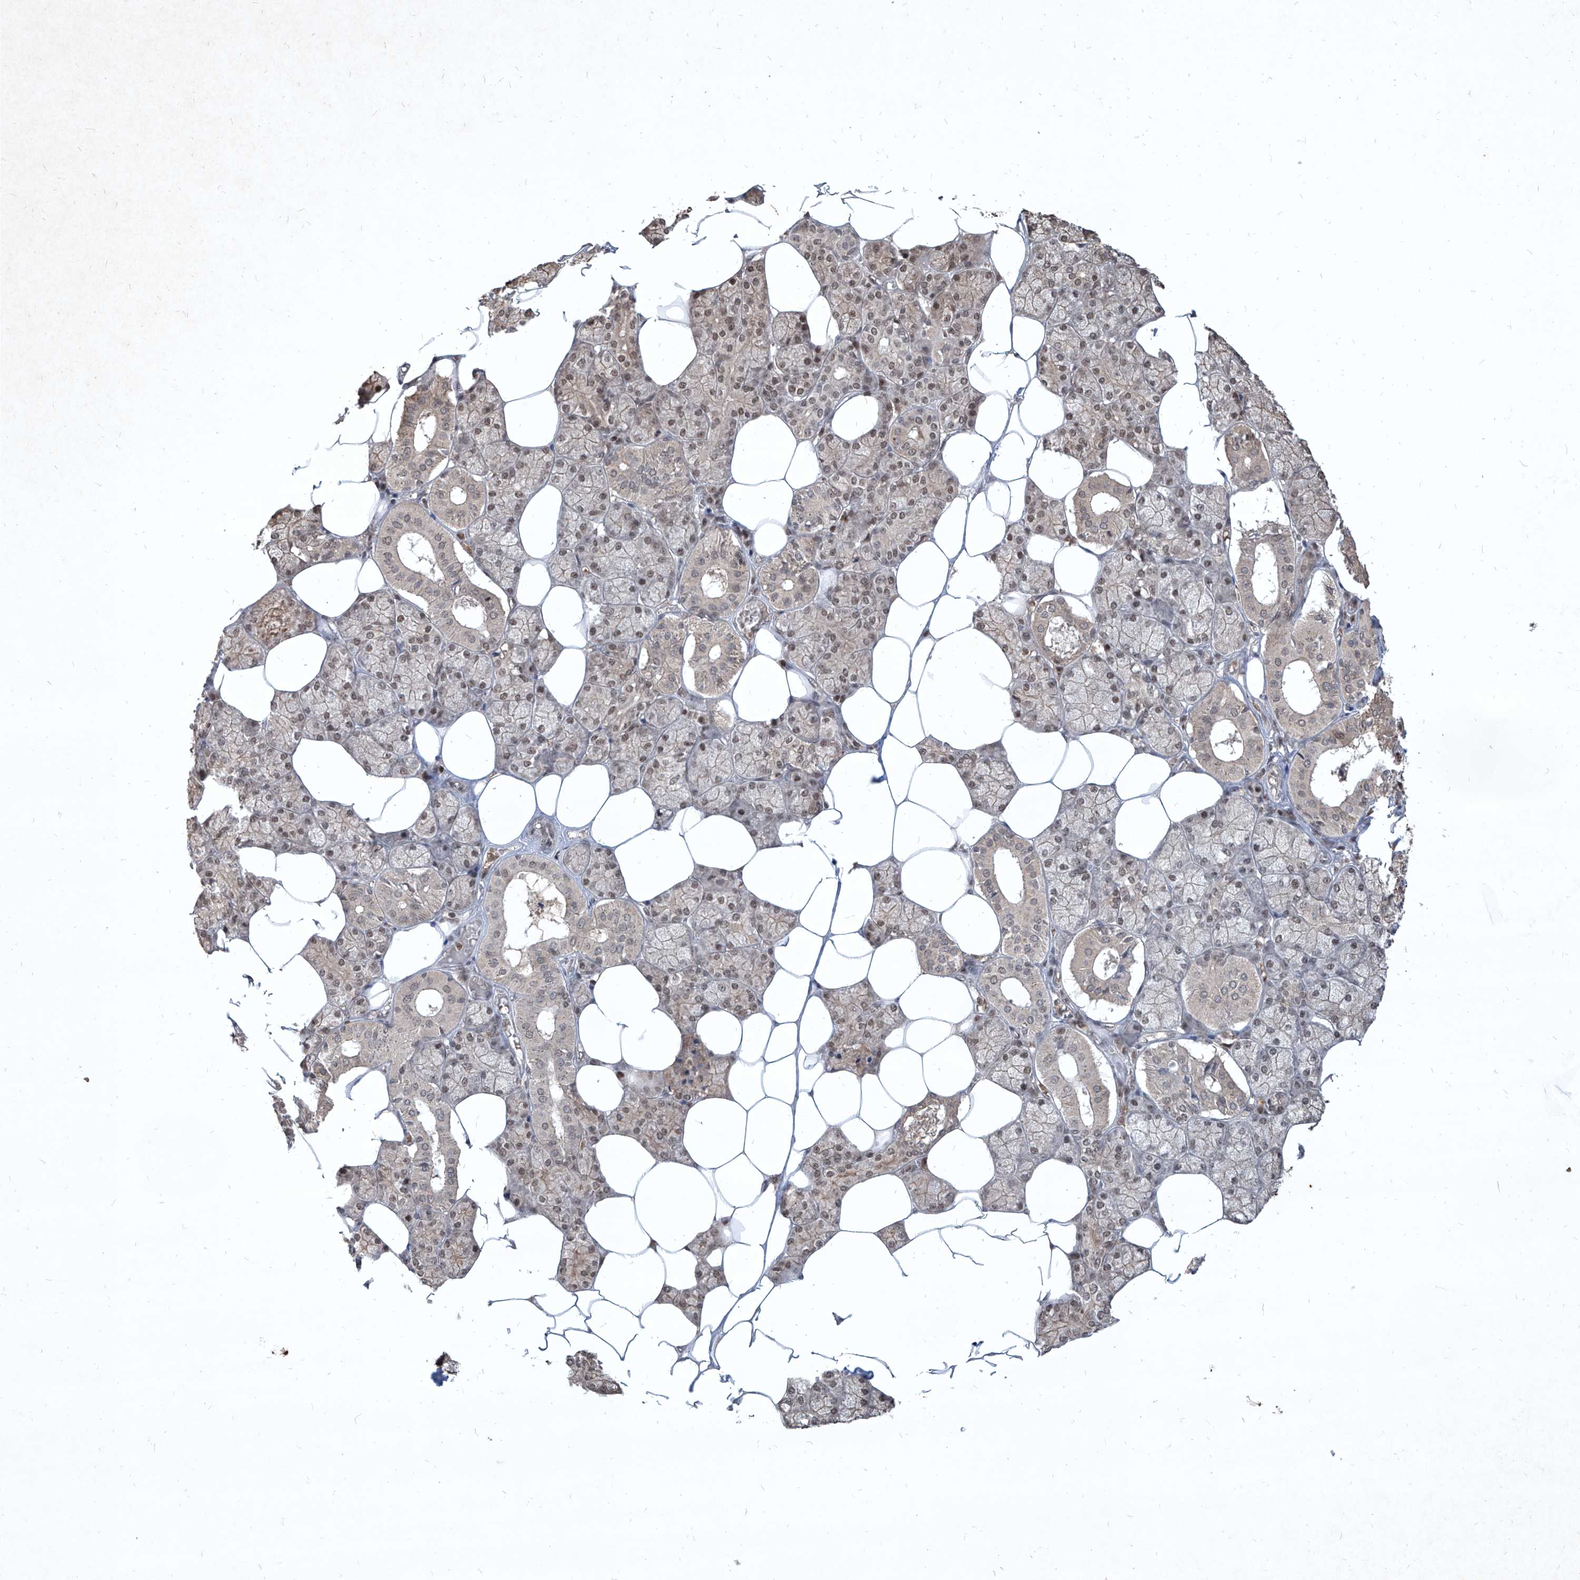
{"staining": {"intensity": "strong", "quantity": "25%-75%", "location": "nuclear"}, "tissue": "salivary gland", "cell_type": "Glandular cells", "image_type": "normal", "snomed": [{"axis": "morphology", "description": "Normal tissue, NOS"}, {"axis": "topography", "description": "Salivary gland"}], "caption": "Salivary gland stained with DAB IHC exhibits high levels of strong nuclear expression in about 25%-75% of glandular cells. Immunohistochemistry stains the protein in brown and the nuclei are stained blue.", "gene": "IRF2", "patient": {"sex": "male", "age": 62}}